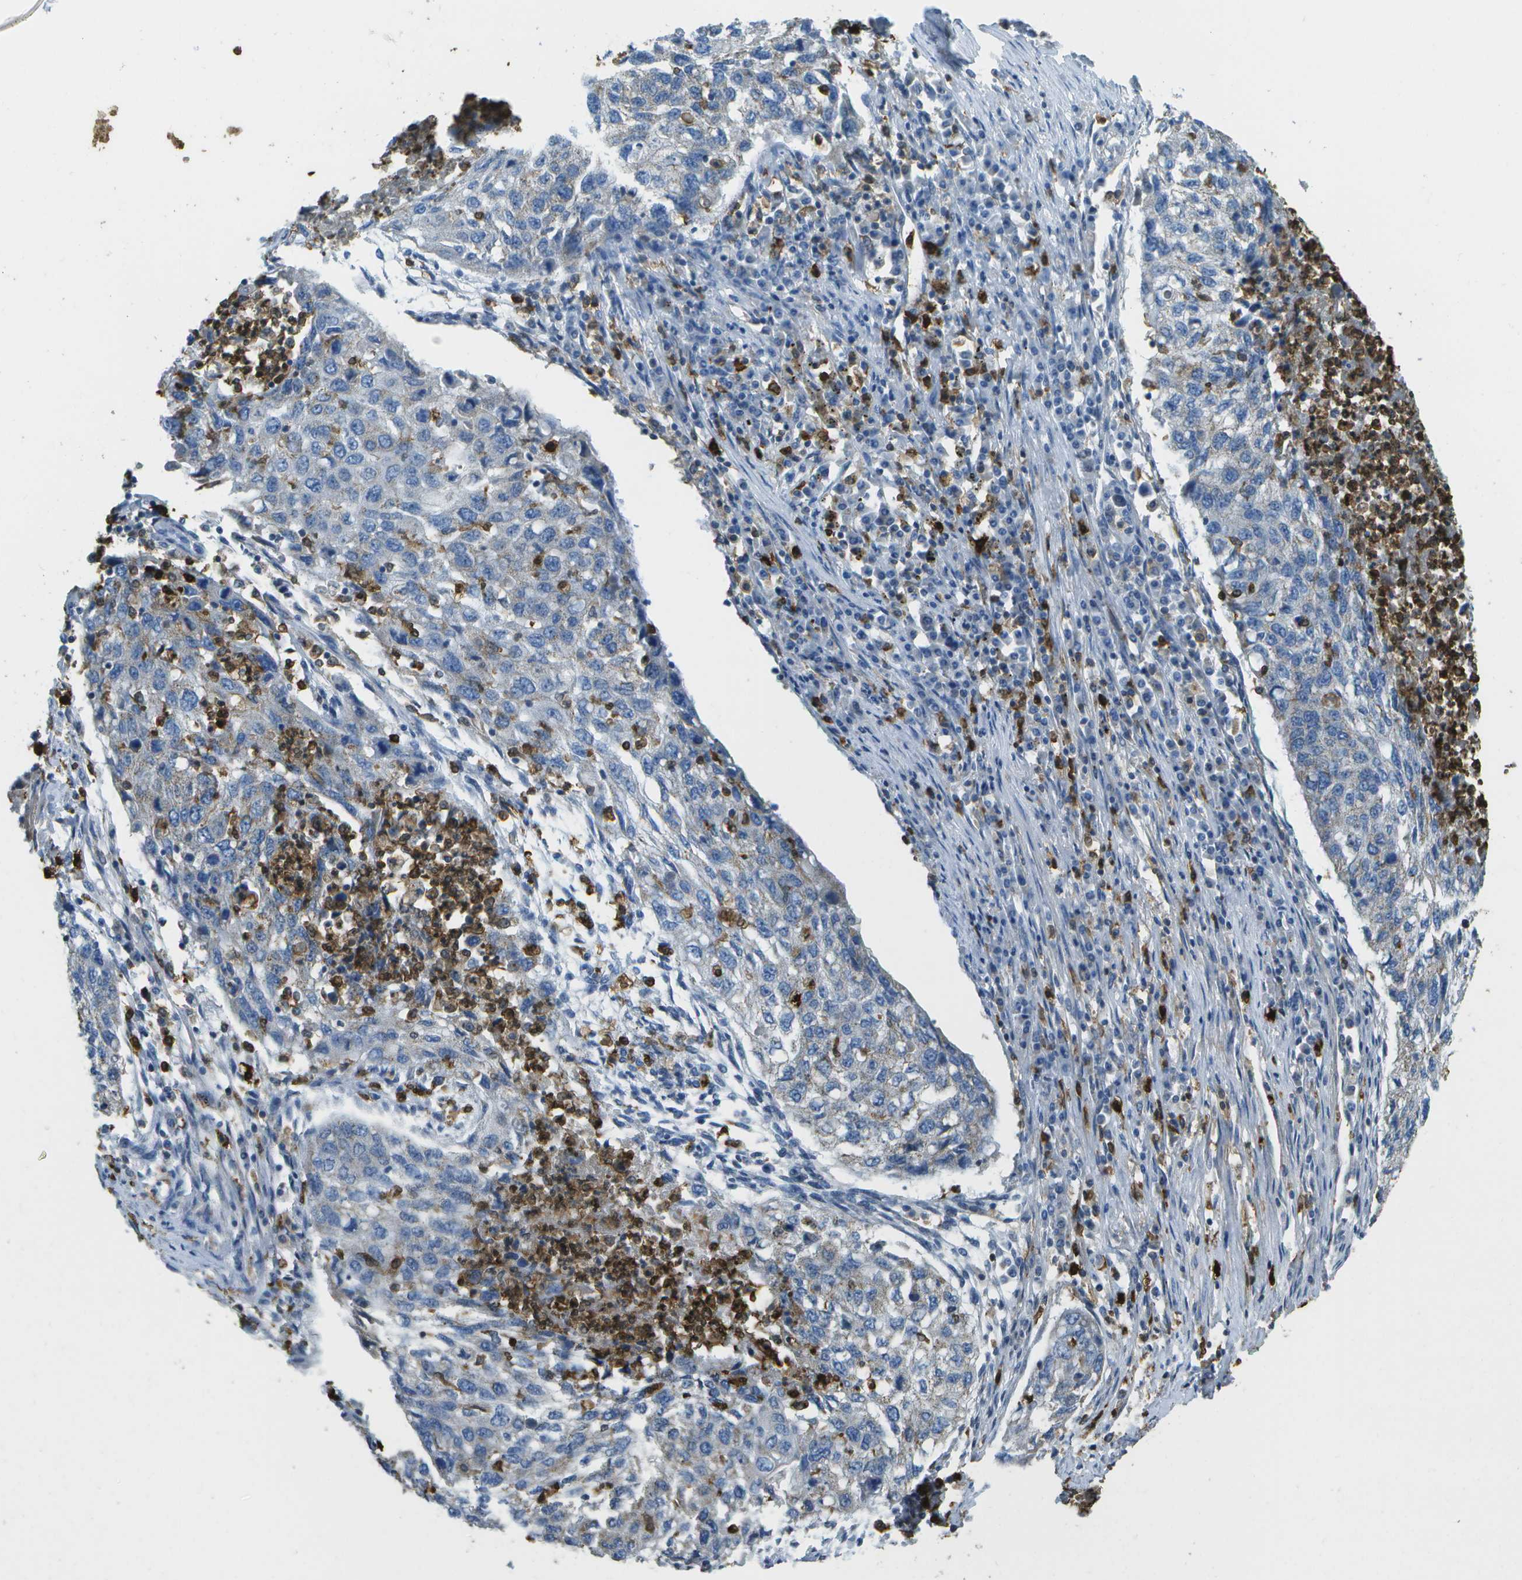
{"staining": {"intensity": "negative", "quantity": "none", "location": "none"}, "tissue": "lung cancer", "cell_type": "Tumor cells", "image_type": "cancer", "snomed": [{"axis": "morphology", "description": "Squamous cell carcinoma, NOS"}, {"axis": "topography", "description": "Lung"}], "caption": "Photomicrograph shows no significant protein positivity in tumor cells of lung squamous cell carcinoma.", "gene": "CACHD1", "patient": {"sex": "female", "age": 63}}